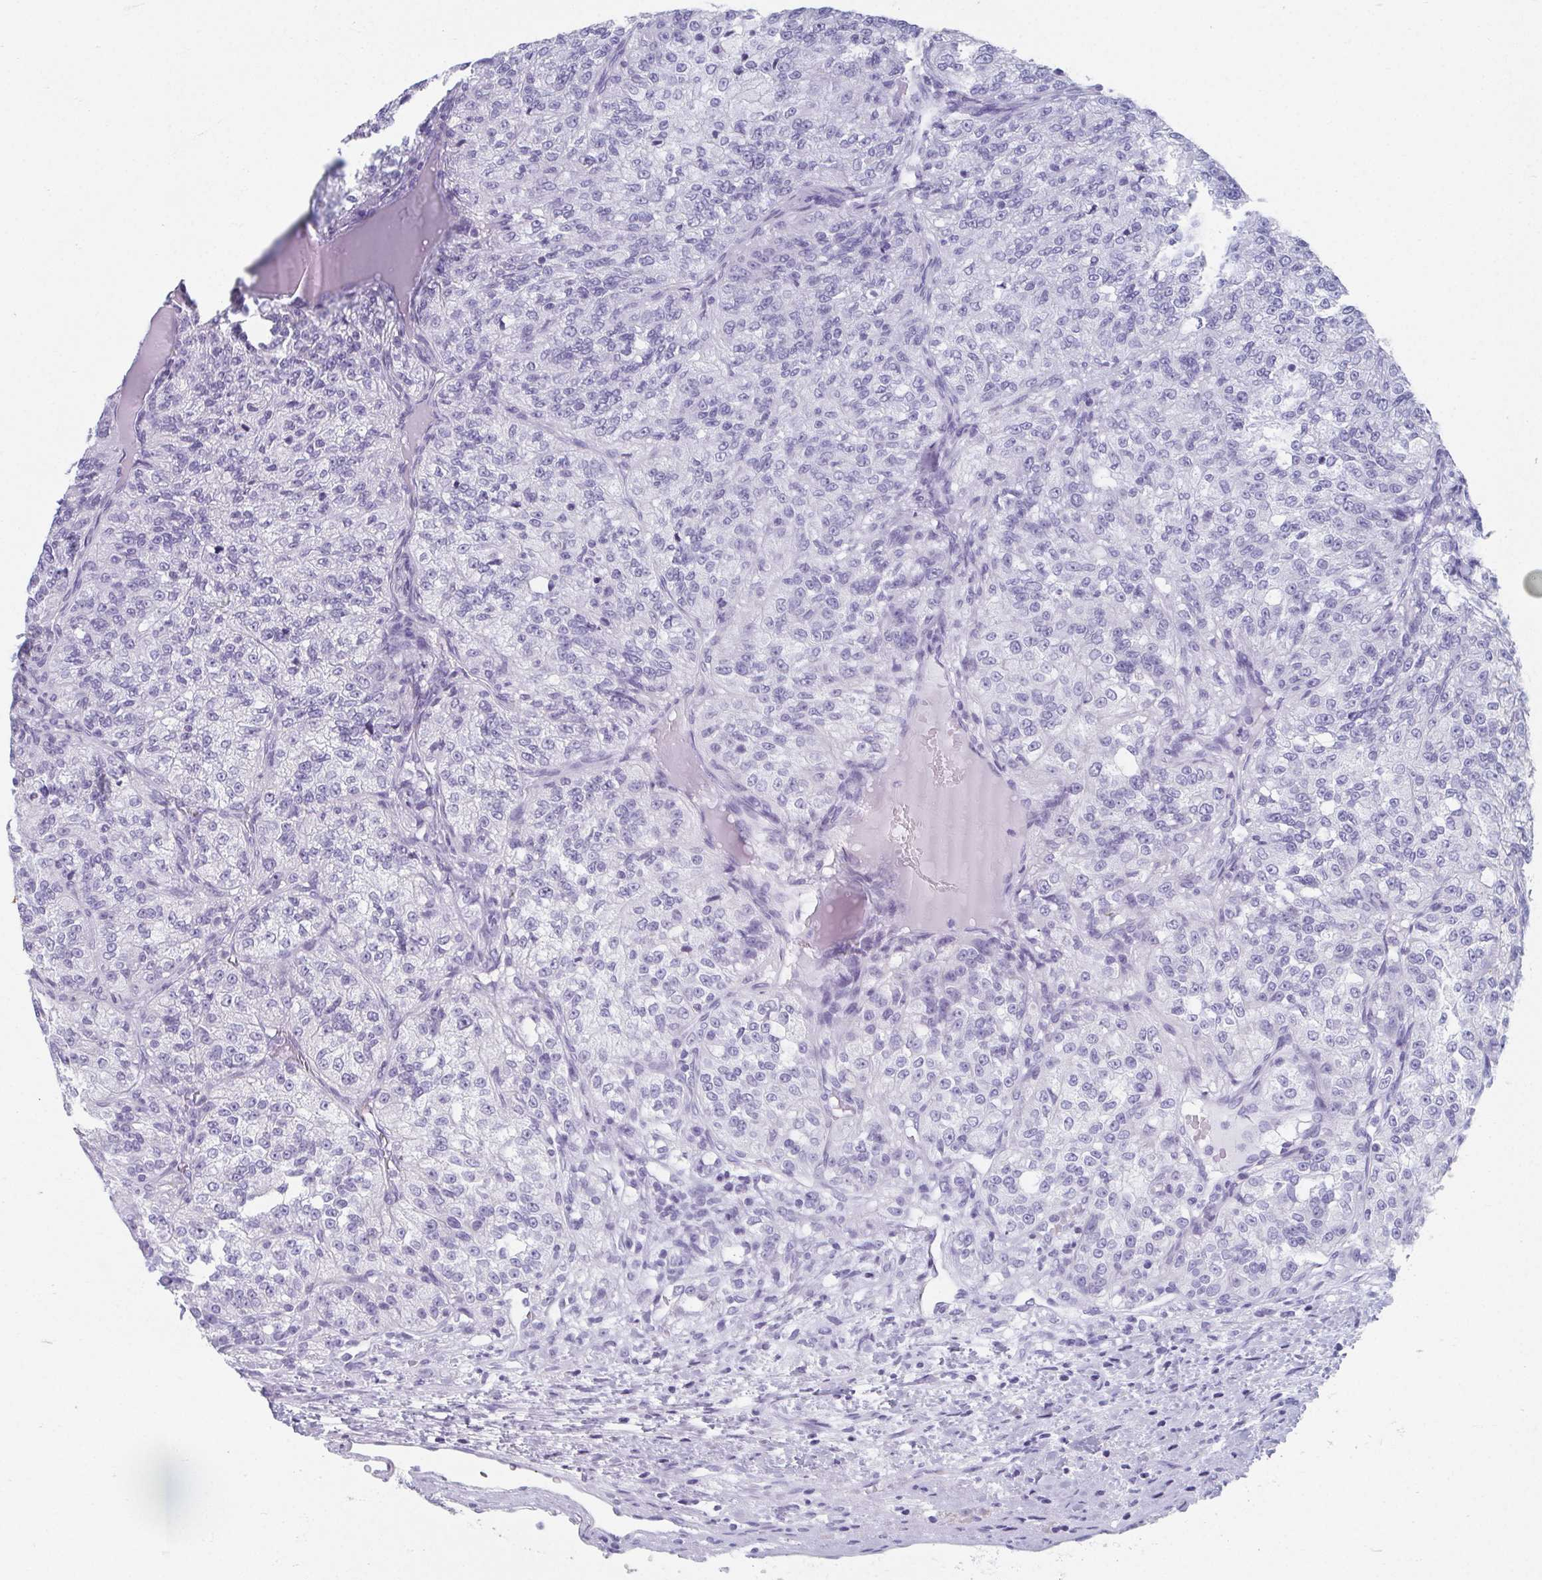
{"staining": {"intensity": "negative", "quantity": "none", "location": "none"}, "tissue": "renal cancer", "cell_type": "Tumor cells", "image_type": "cancer", "snomed": [{"axis": "morphology", "description": "Adenocarcinoma, NOS"}, {"axis": "topography", "description": "Kidney"}], "caption": "DAB immunohistochemical staining of human adenocarcinoma (renal) reveals no significant expression in tumor cells.", "gene": "GHRL", "patient": {"sex": "female", "age": 63}}